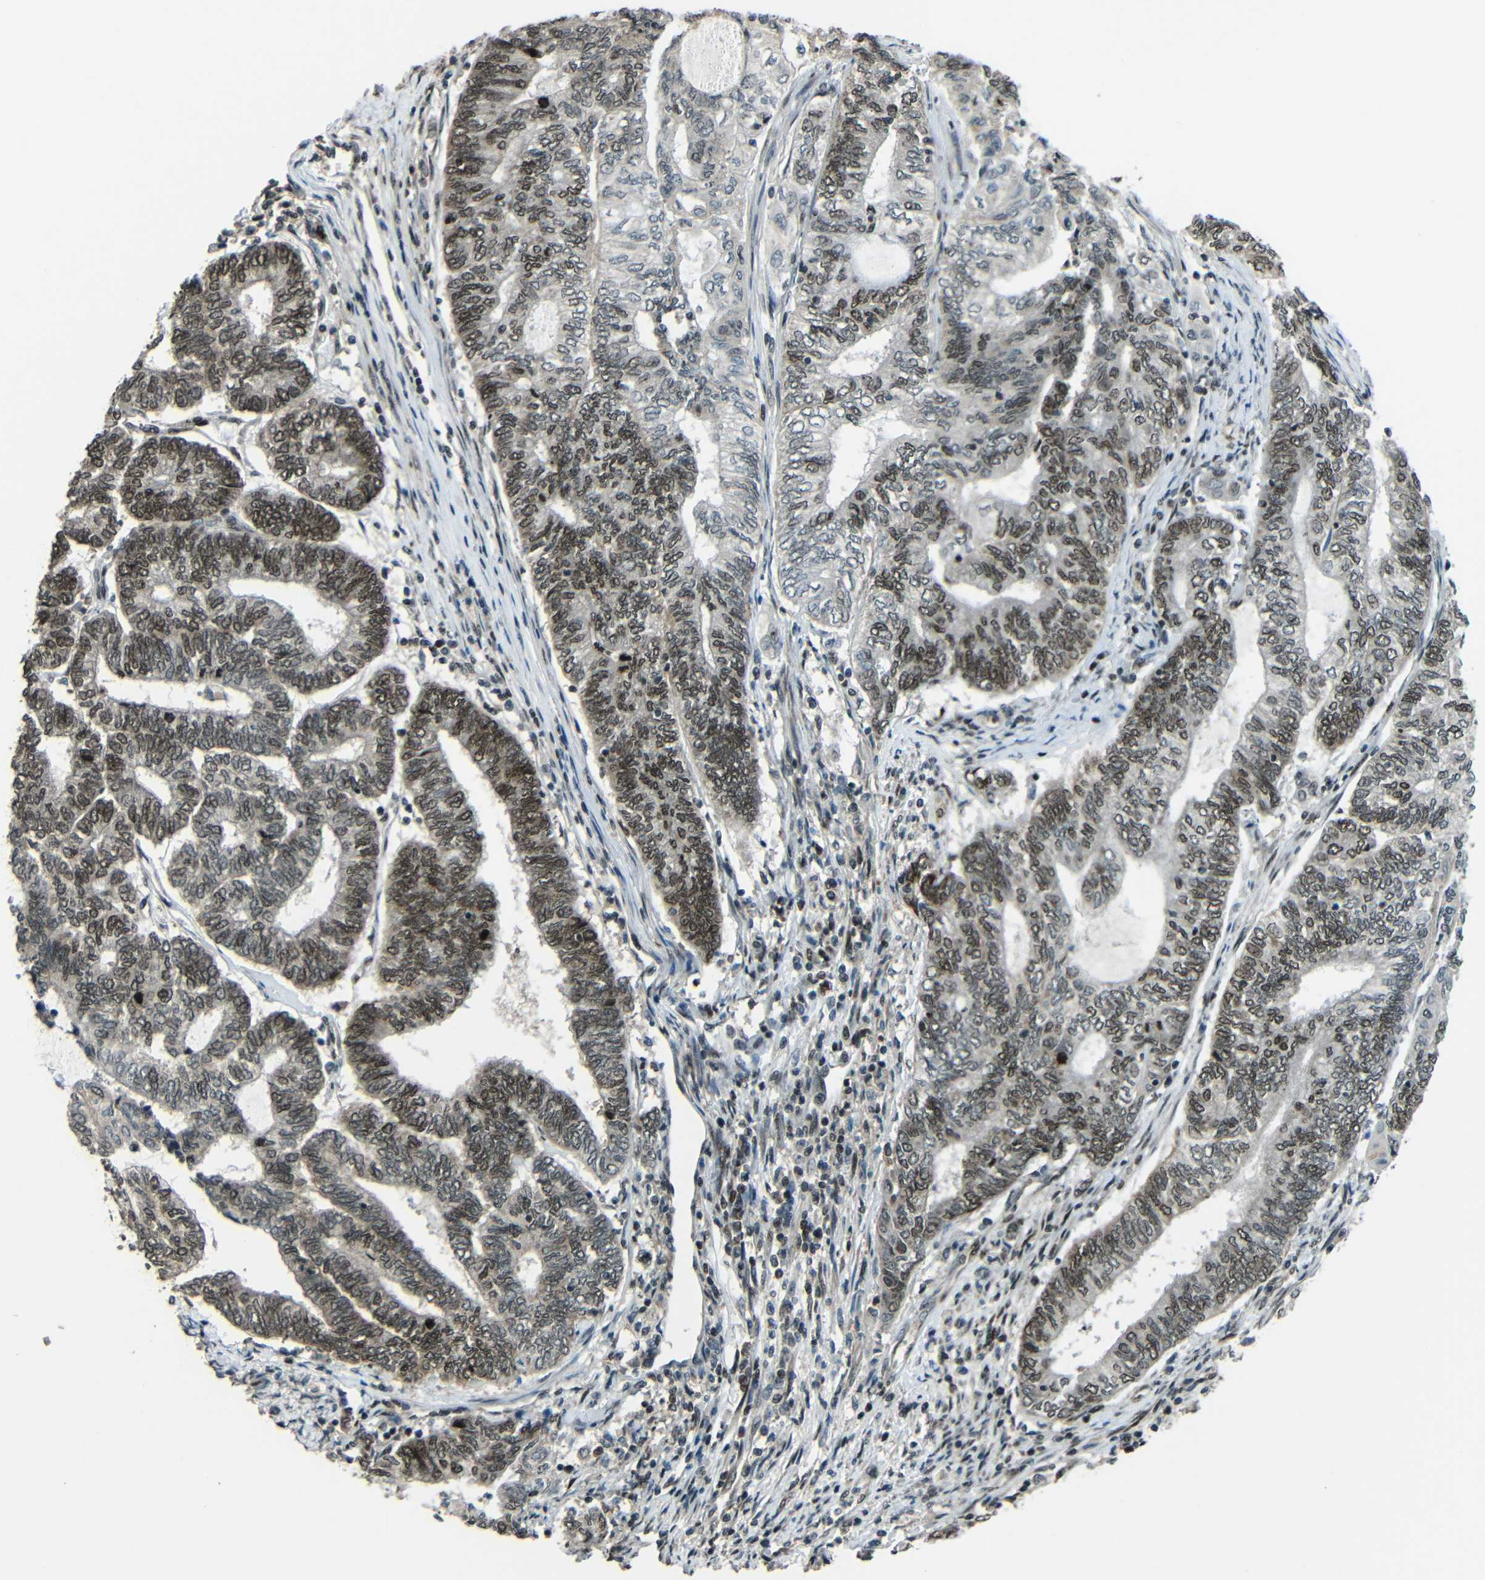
{"staining": {"intensity": "weak", "quantity": "25%-75%", "location": "nuclear"}, "tissue": "endometrial cancer", "cell_type": "Tumor cells", "image_type": "cancer", "snomed": [{"axis": "morphology", "description": "Adenocarcinoma, NOS"}, {"axis": "topography", "description": "Uterus"}, {"axis": "topography", "description": "Endometrium"}], "caption": "Immunohistochemical staining of human endometrial adenocarcinoma shows weak nuclear protein staining in about 25%-75% of tumor cells.", "gene": "PSIP1", "patient": {"sex": "female", "age": 70}}